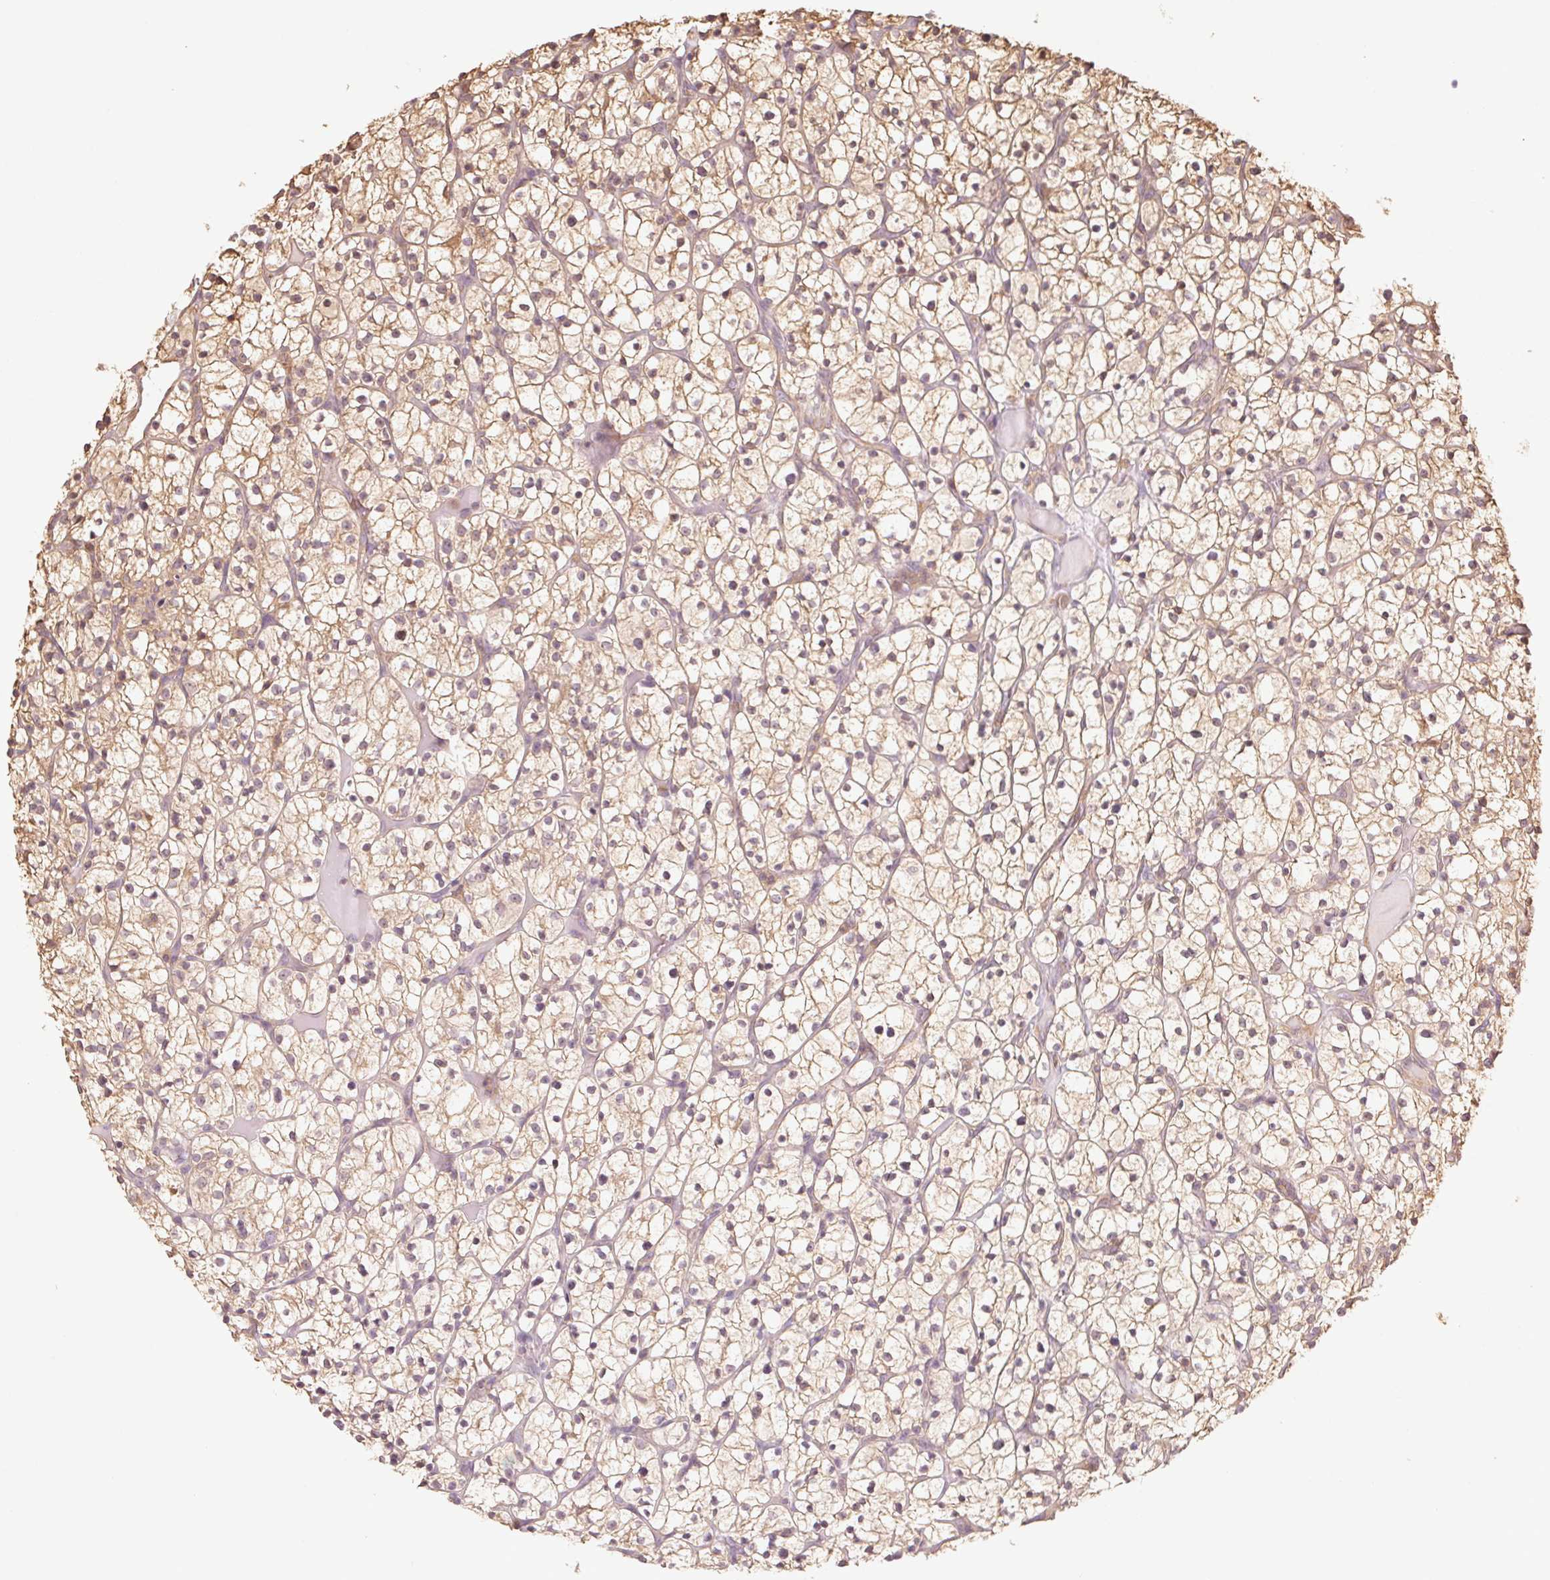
{"staining": {"intensity": "weak", "quantity": ">75%", "location": "cytoplasmic/membranous"}, "tissue": "renal cancer", "cell_type": "Tumor cells", "image_type": "cancer", "snomed": [{"axis": "morphology", "description": "Adenocarcinoma, NOS"}, {"axis": "topography", "description": "Kidney"}], "caption": "Approximately >75% of tumor cells in human adenocarcinoma (renal) show weak cytoplasmic/membranous protein expression as visualized by brown immunohistochemical staining.", "gene": "QDPR", "patient": {"sex": "female", "age": 64}}